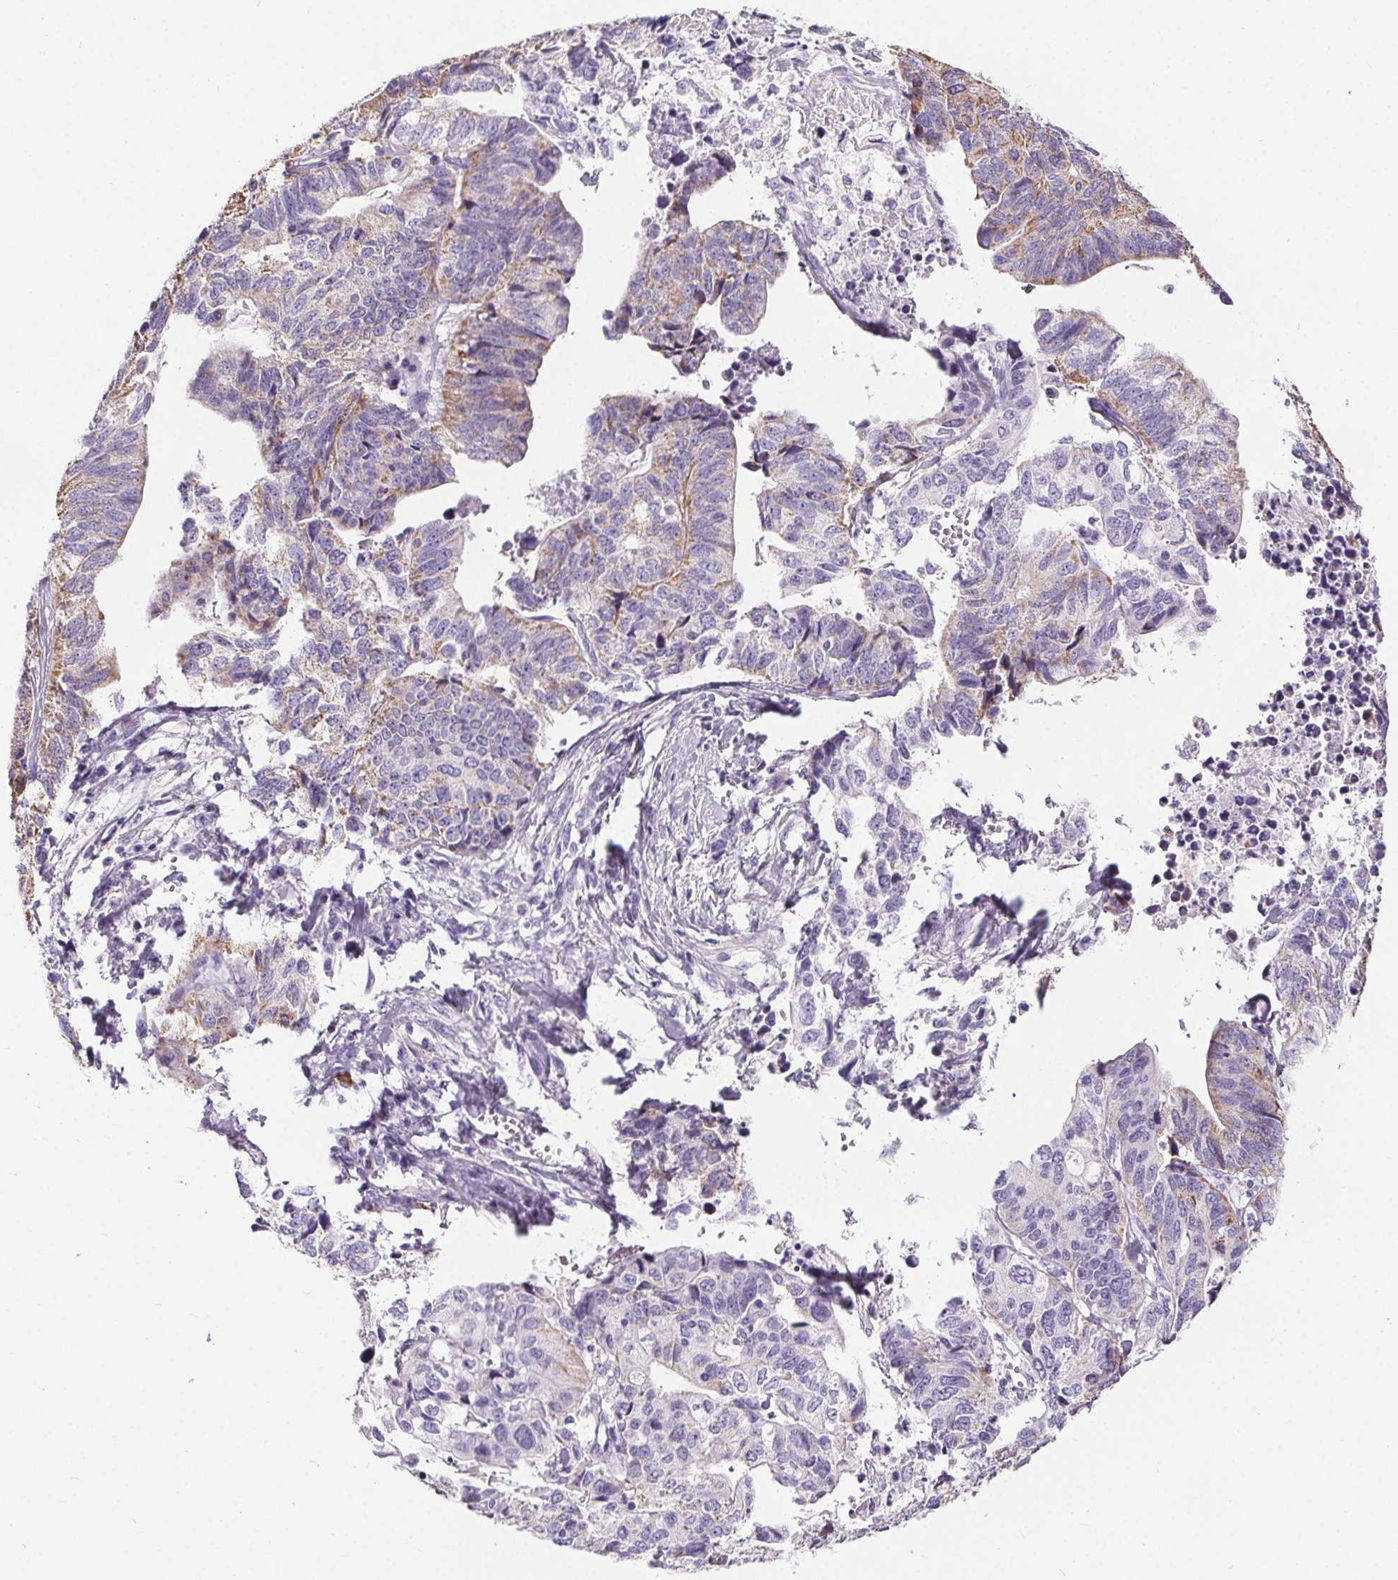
{"staining": {"intensity": "moderate", "quantity": "25%-75%", "location": "cytoplasmic/membranous"}, "tissue": "stomach cancer", "cell_type": "Tumor cells", "image_type": "cancer", "snomed": [{"axis": "morphology", "description": "Adenocarcinoma, NOS"}, {"axis": "topography", "description": "Stomach, upper"}], "caption": "Immunohistochemical staining of adenocarcinoma (stomach) demonstrates moderate cytoplasmic/membranous protein staining in about 25%-75% of tumor cells.", "gene": "ELAVL2", "patient": {"sex": "female", "age": 67}}